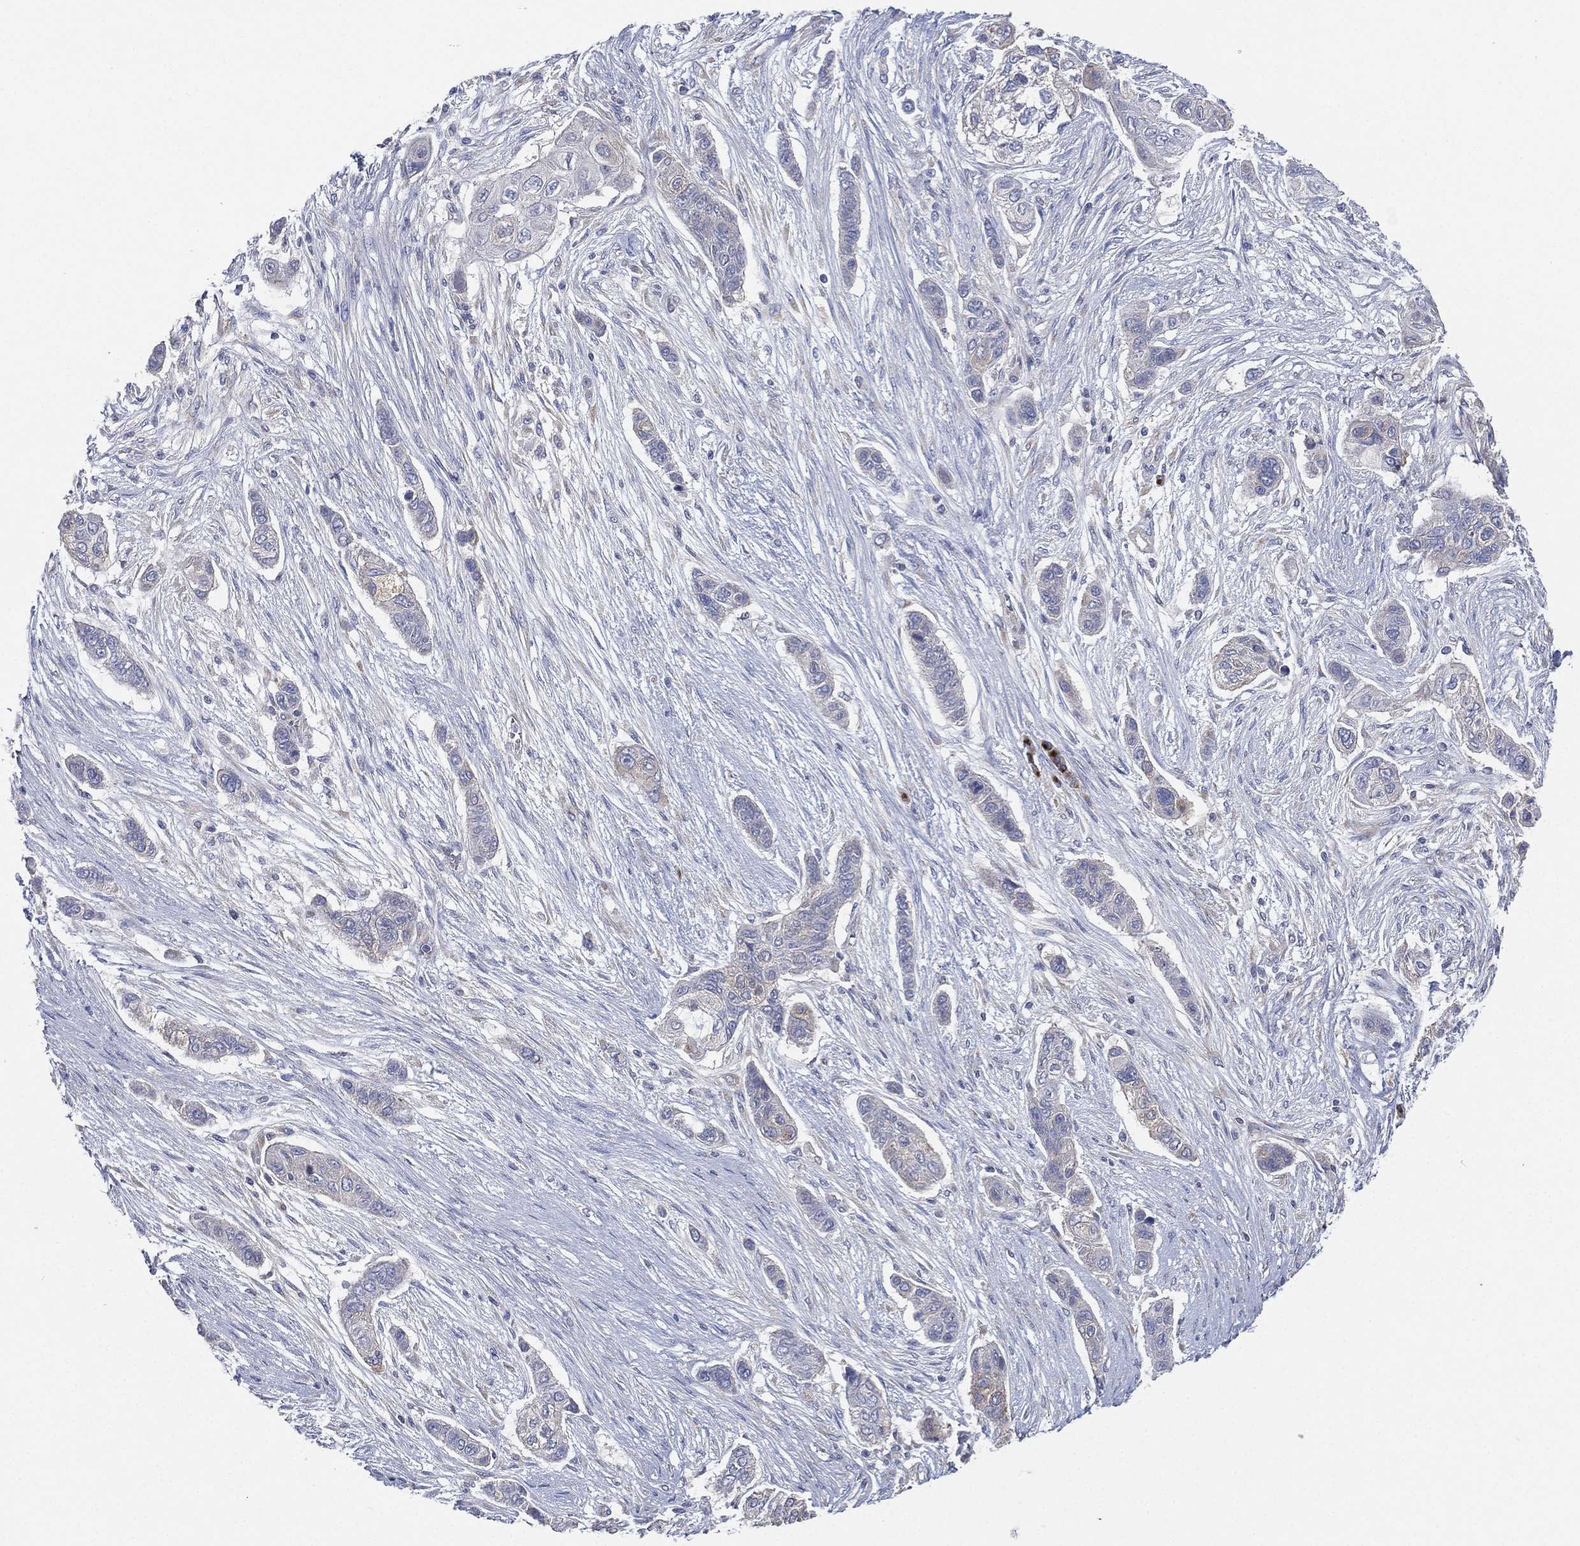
{"staining": {"intensity": "negative", "quantity": "none", "location": "none"}, "tissue": "lung cancer", "cell_type": "Tumor cells", "image_type": "cancer", "snomed": [{"axis": "morphology", "description": "Squamous cell carcinoma, NOS"}, {"axis": "topography", "description": "Lung"}], "caption": "The photomicrograph shows no staining of tumor cells in squamous cell carcinoma (lung).", "gene": "ATP8A2", "patient": {"sex": "male", "age": 69}}